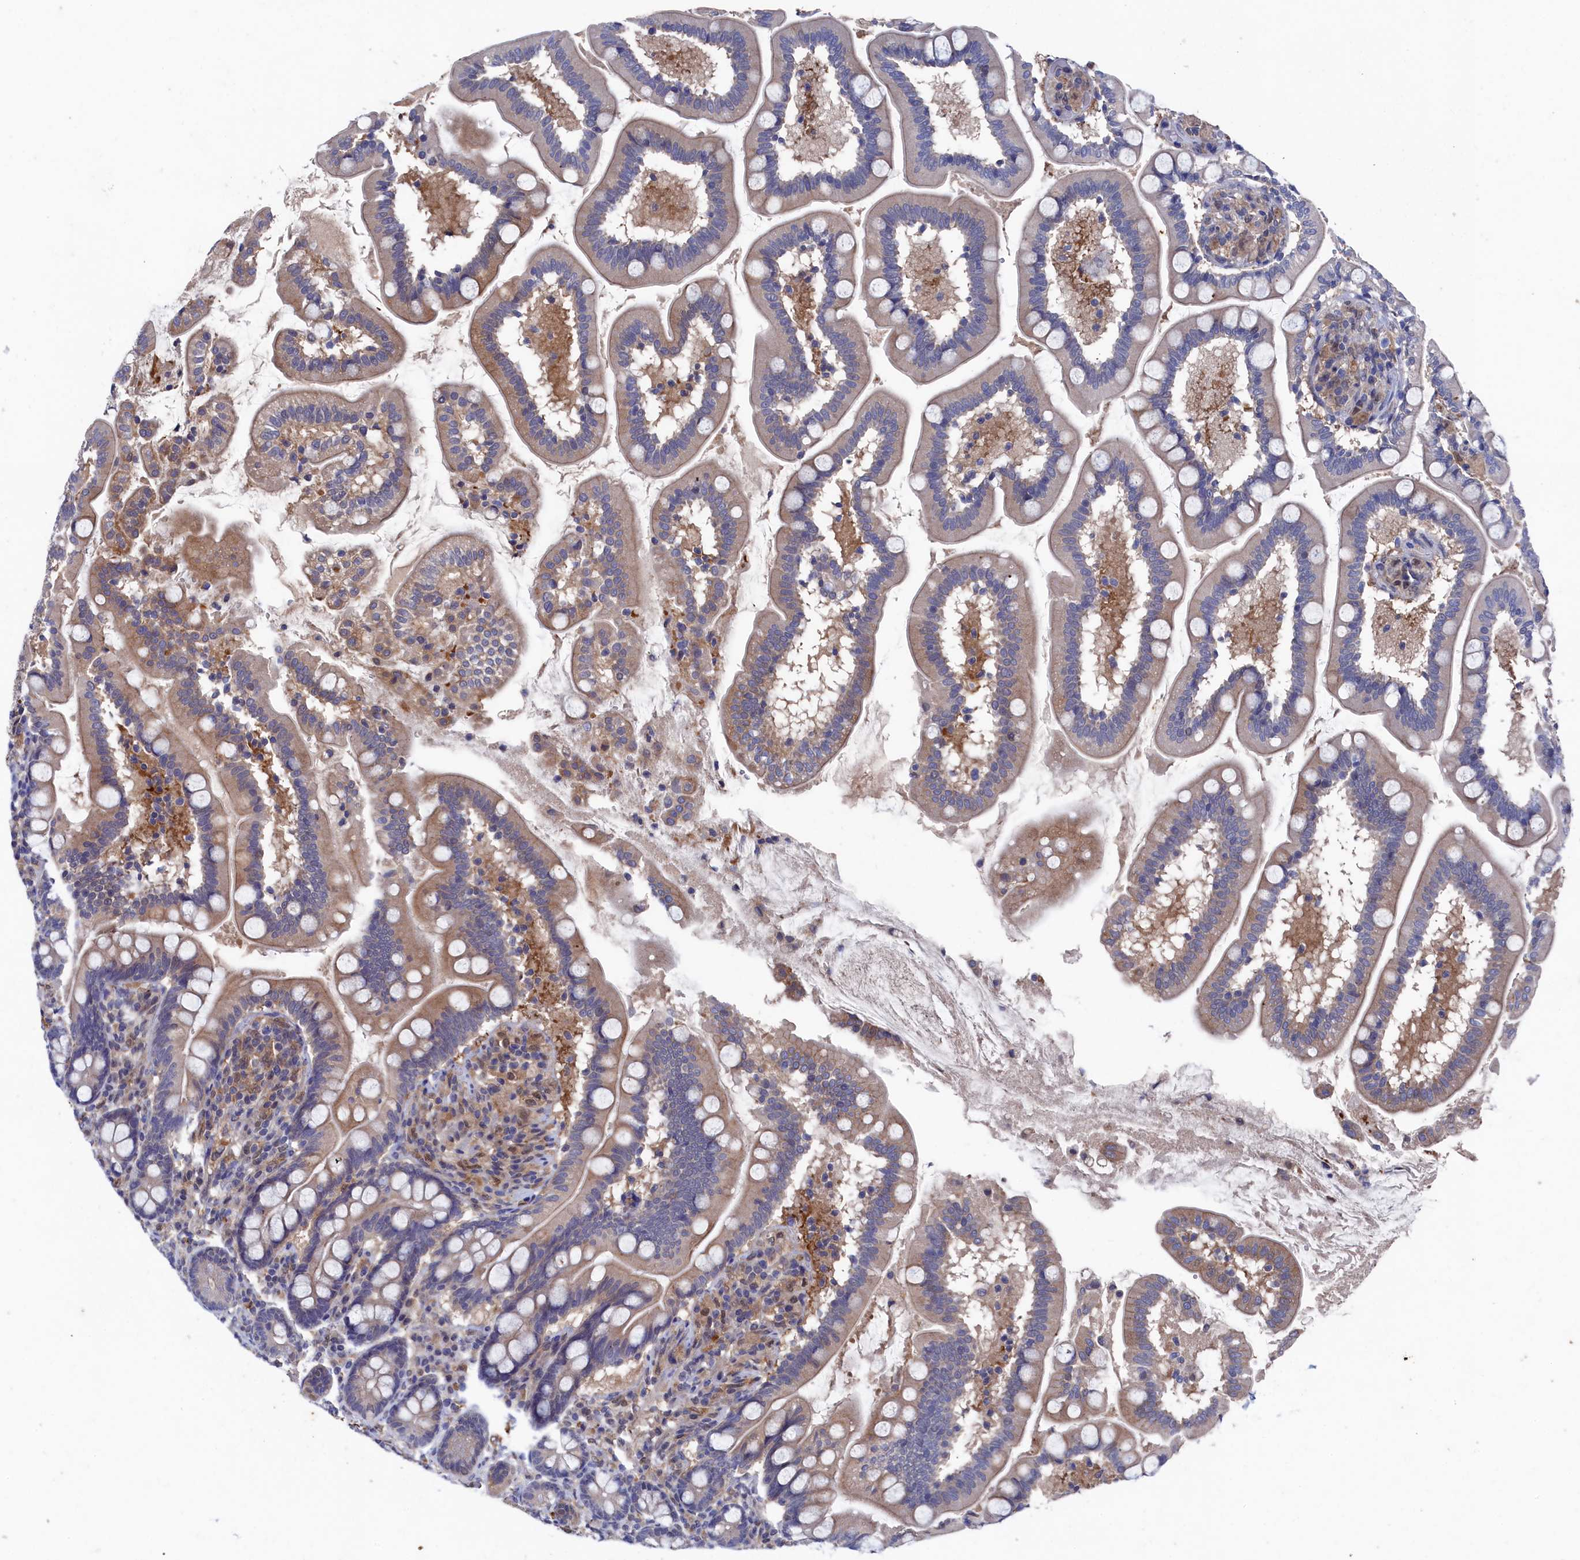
{"staining": {"intensity": "weak", "quantity": "<25%", "location": "cytoplasmic/membranous"}, "tissue": "small intestine", "cell_type": "Glandular cells", "image_type": "normal", "snomed": [{"axis": "morphology", "description": "Normal tissue, NOS"}, {"axis": "topography", "description": "Small intestine"}], "caption": "An immunohistochemistry (IHC) micrograph of unremarkable small intestine is shown. There is no staining in glandular cells of small intestine. The staining was performed using DAB (3,3'-diaminobenzidine) to visualize the protein expression in brown, while the nuclei were stained in blue with hematoxylin (Magnification: 20x).", "gene": "RNH1", "patient": {"sex": "female", "age": 64}}